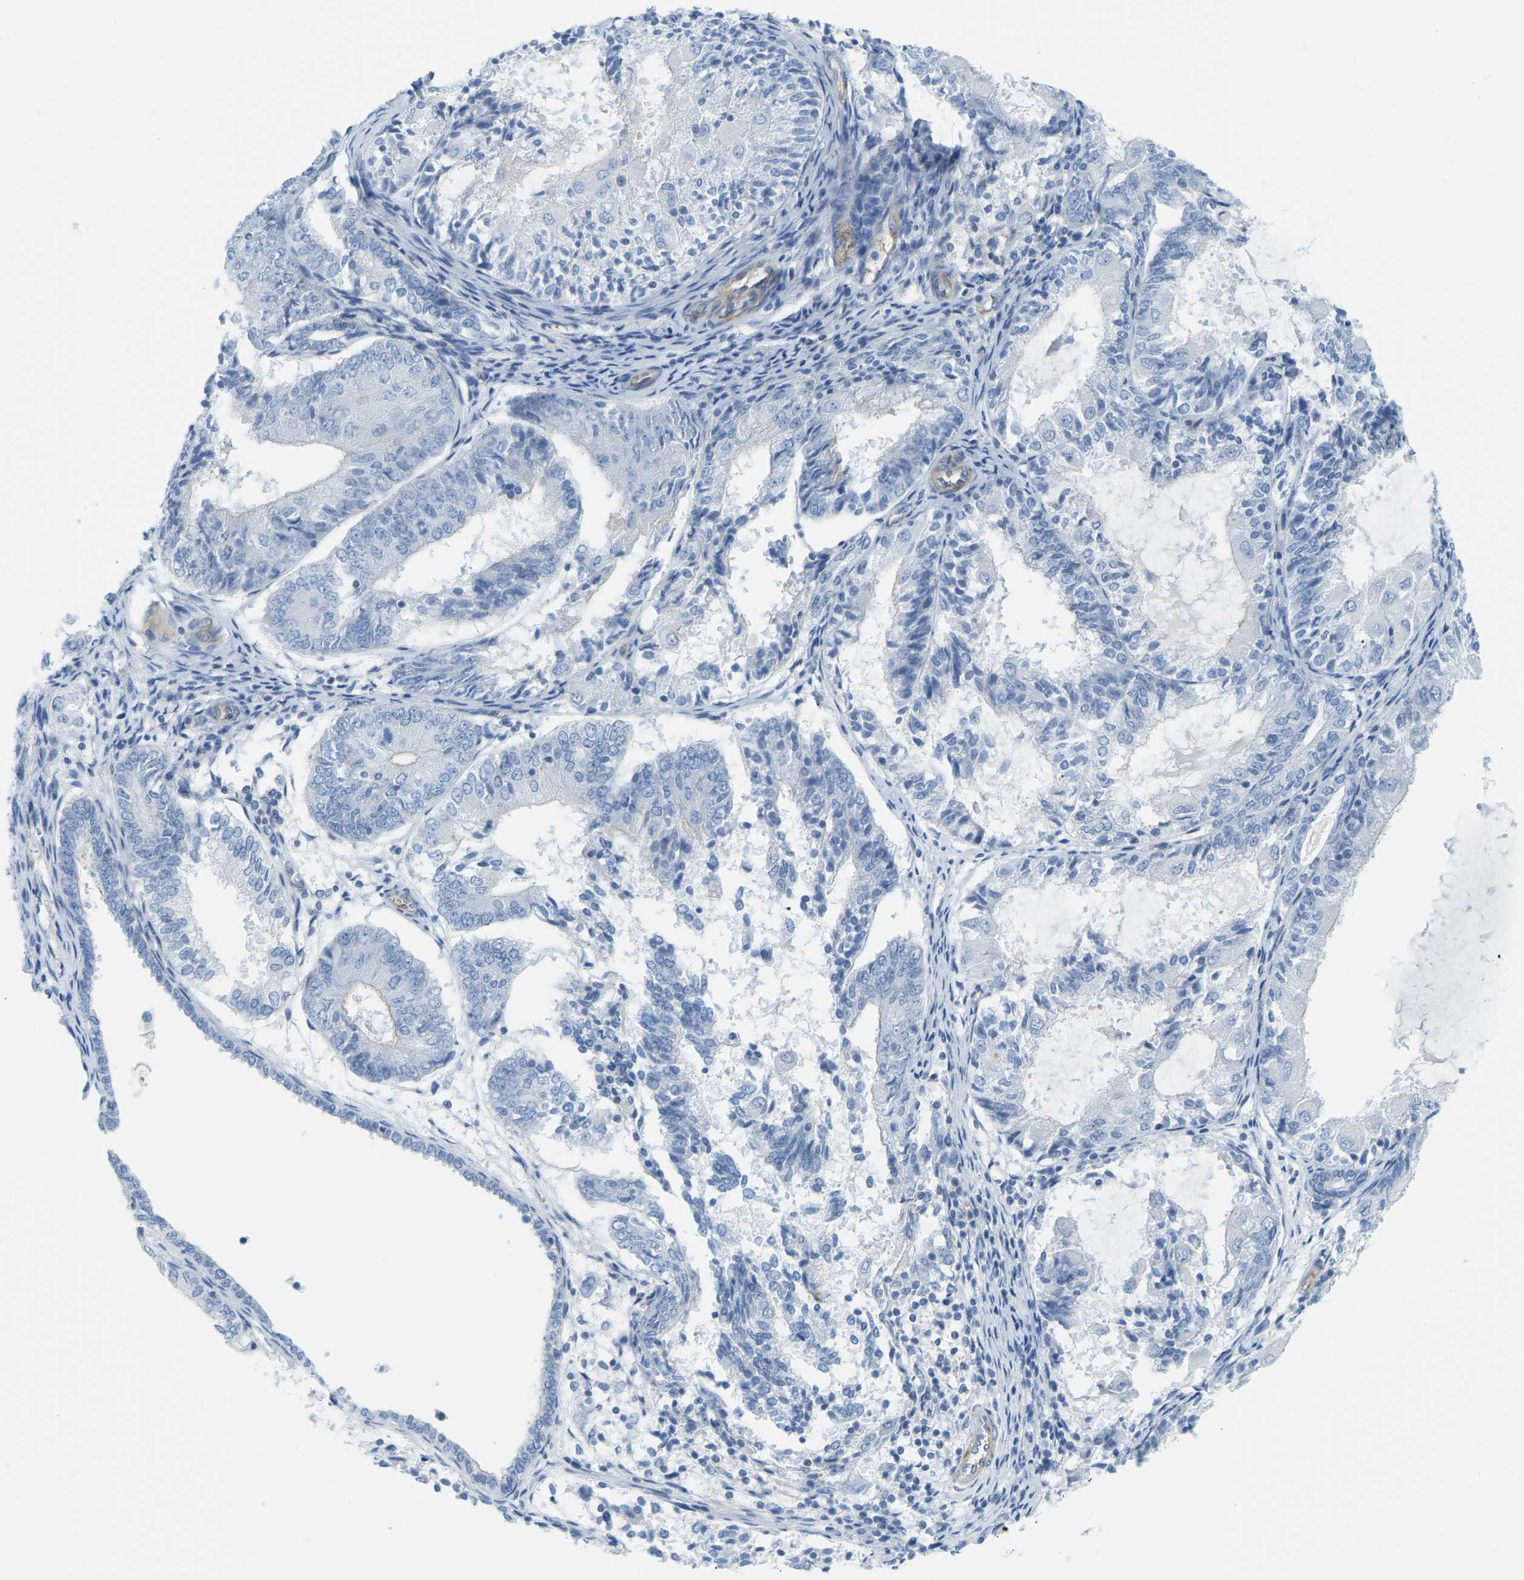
{"staining": {"intensity": "negative", "quantity": "none", "location": "none"}, "tissue": "endometrial cancer", "cell_type": "Tumor cells", "image_type": "cancer", "snomed": [{"axis": "morphology", "description": "Adenocarcinoma, NOS"}, {"axis": "topography", "description": "Endometrium"}], "caption": "This is an IHC photomicrograph of endometrial cancer (adenocarcinoma). There is no expression in tumor cells.", "gene": "MYL3", "patient": {"sex": "female", "age": 81}}